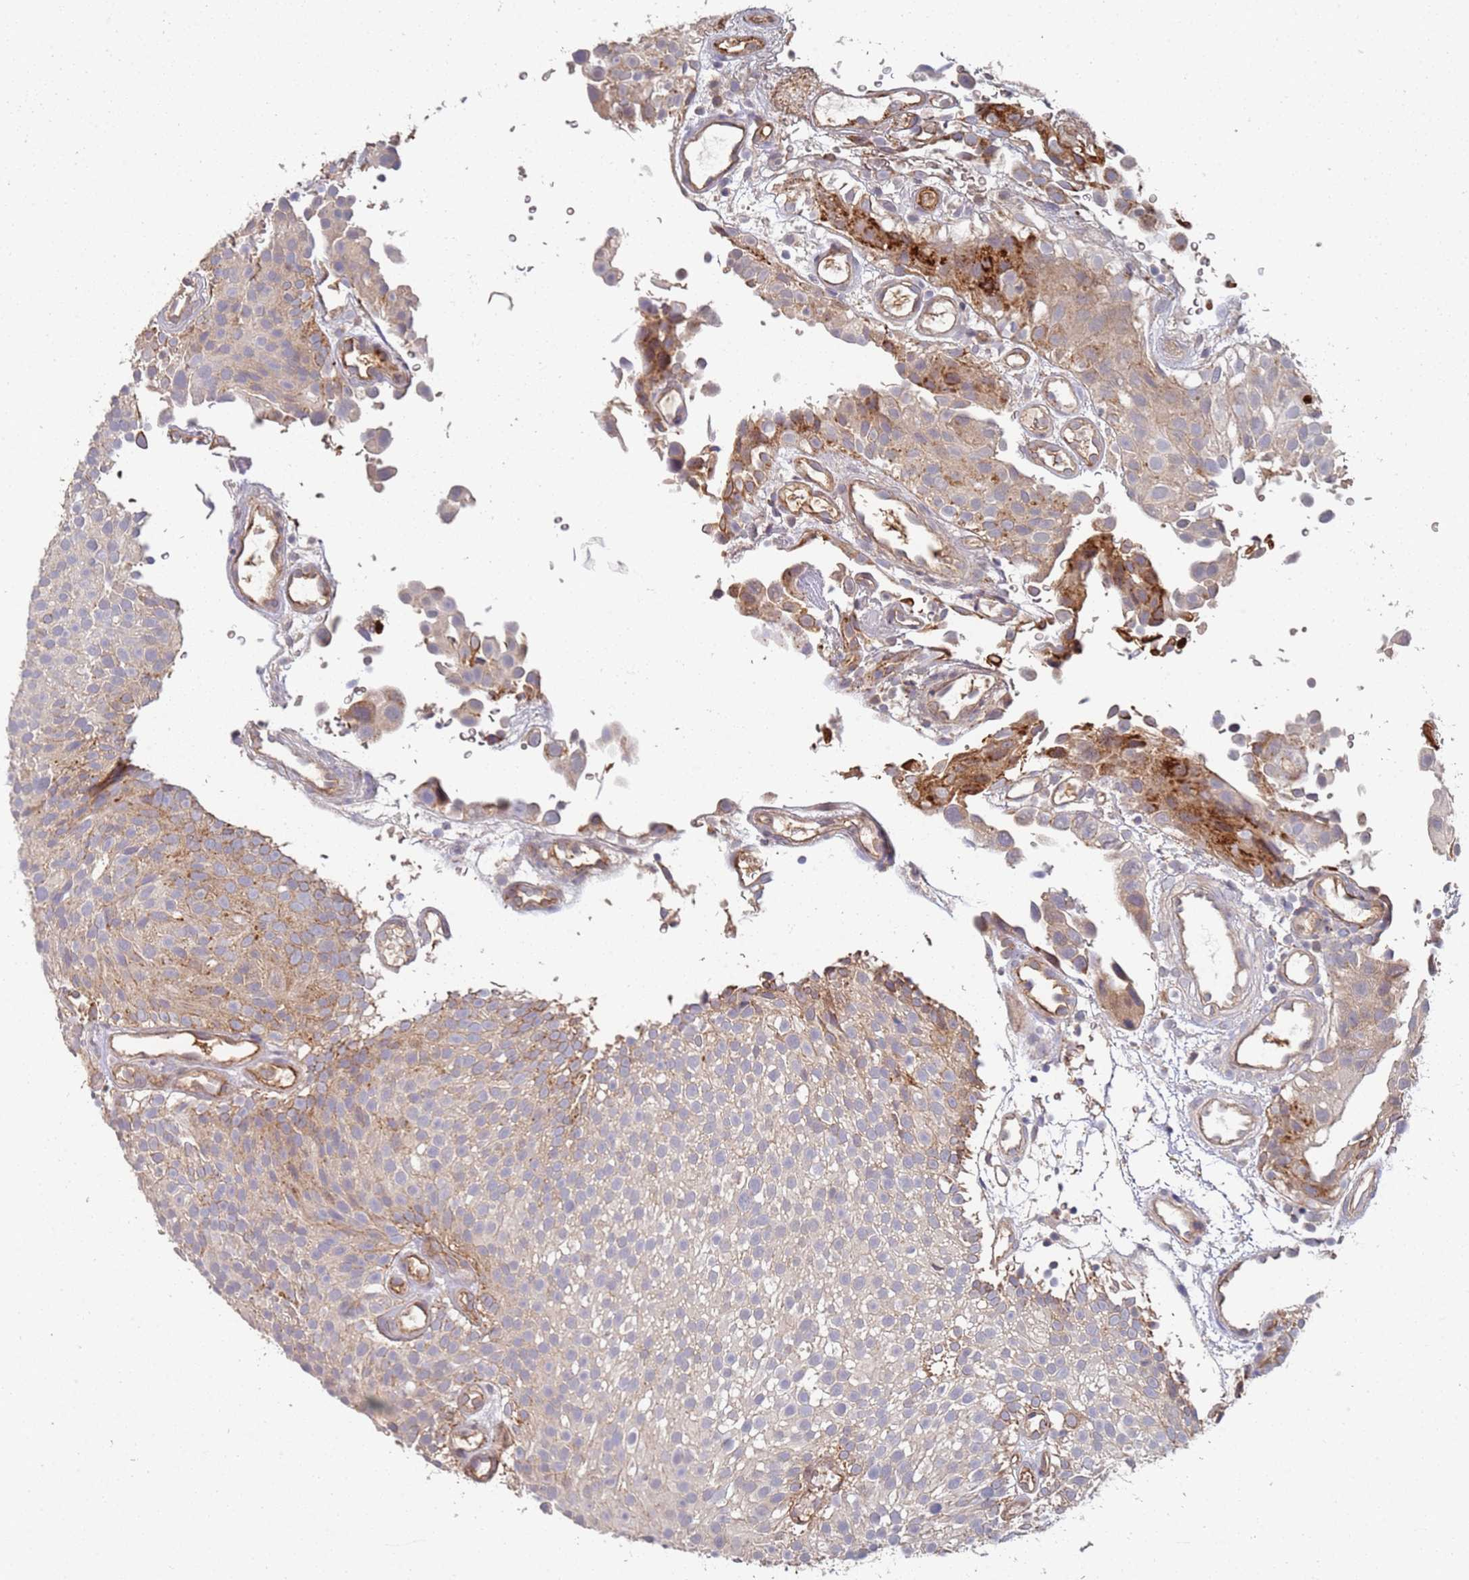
{"staining": {"intensity": "weak", "quantity": "25%-75%", "location": "cytoplasmic/membranous"}, "tissue": "urothelial cancer", "cell_type": "Tumor cells", "image_type": "cancer", "snomed": [{"axis": "morphology", "description": "Urothelial carcinoma, Low grade"}, {"axis": "topography", "description": "Urinary bladder"}], "caption": "IHC (DAB (3,3'-diaminobenzidine)) staining of human urothelial carcinoma (low-grade) exhibits weak cytoplasmic/membranous protein expression in approximately 25%-75% of tumor cells.", "gene": "ABCB6", "patient": {"sex": "male", "age": 78}}